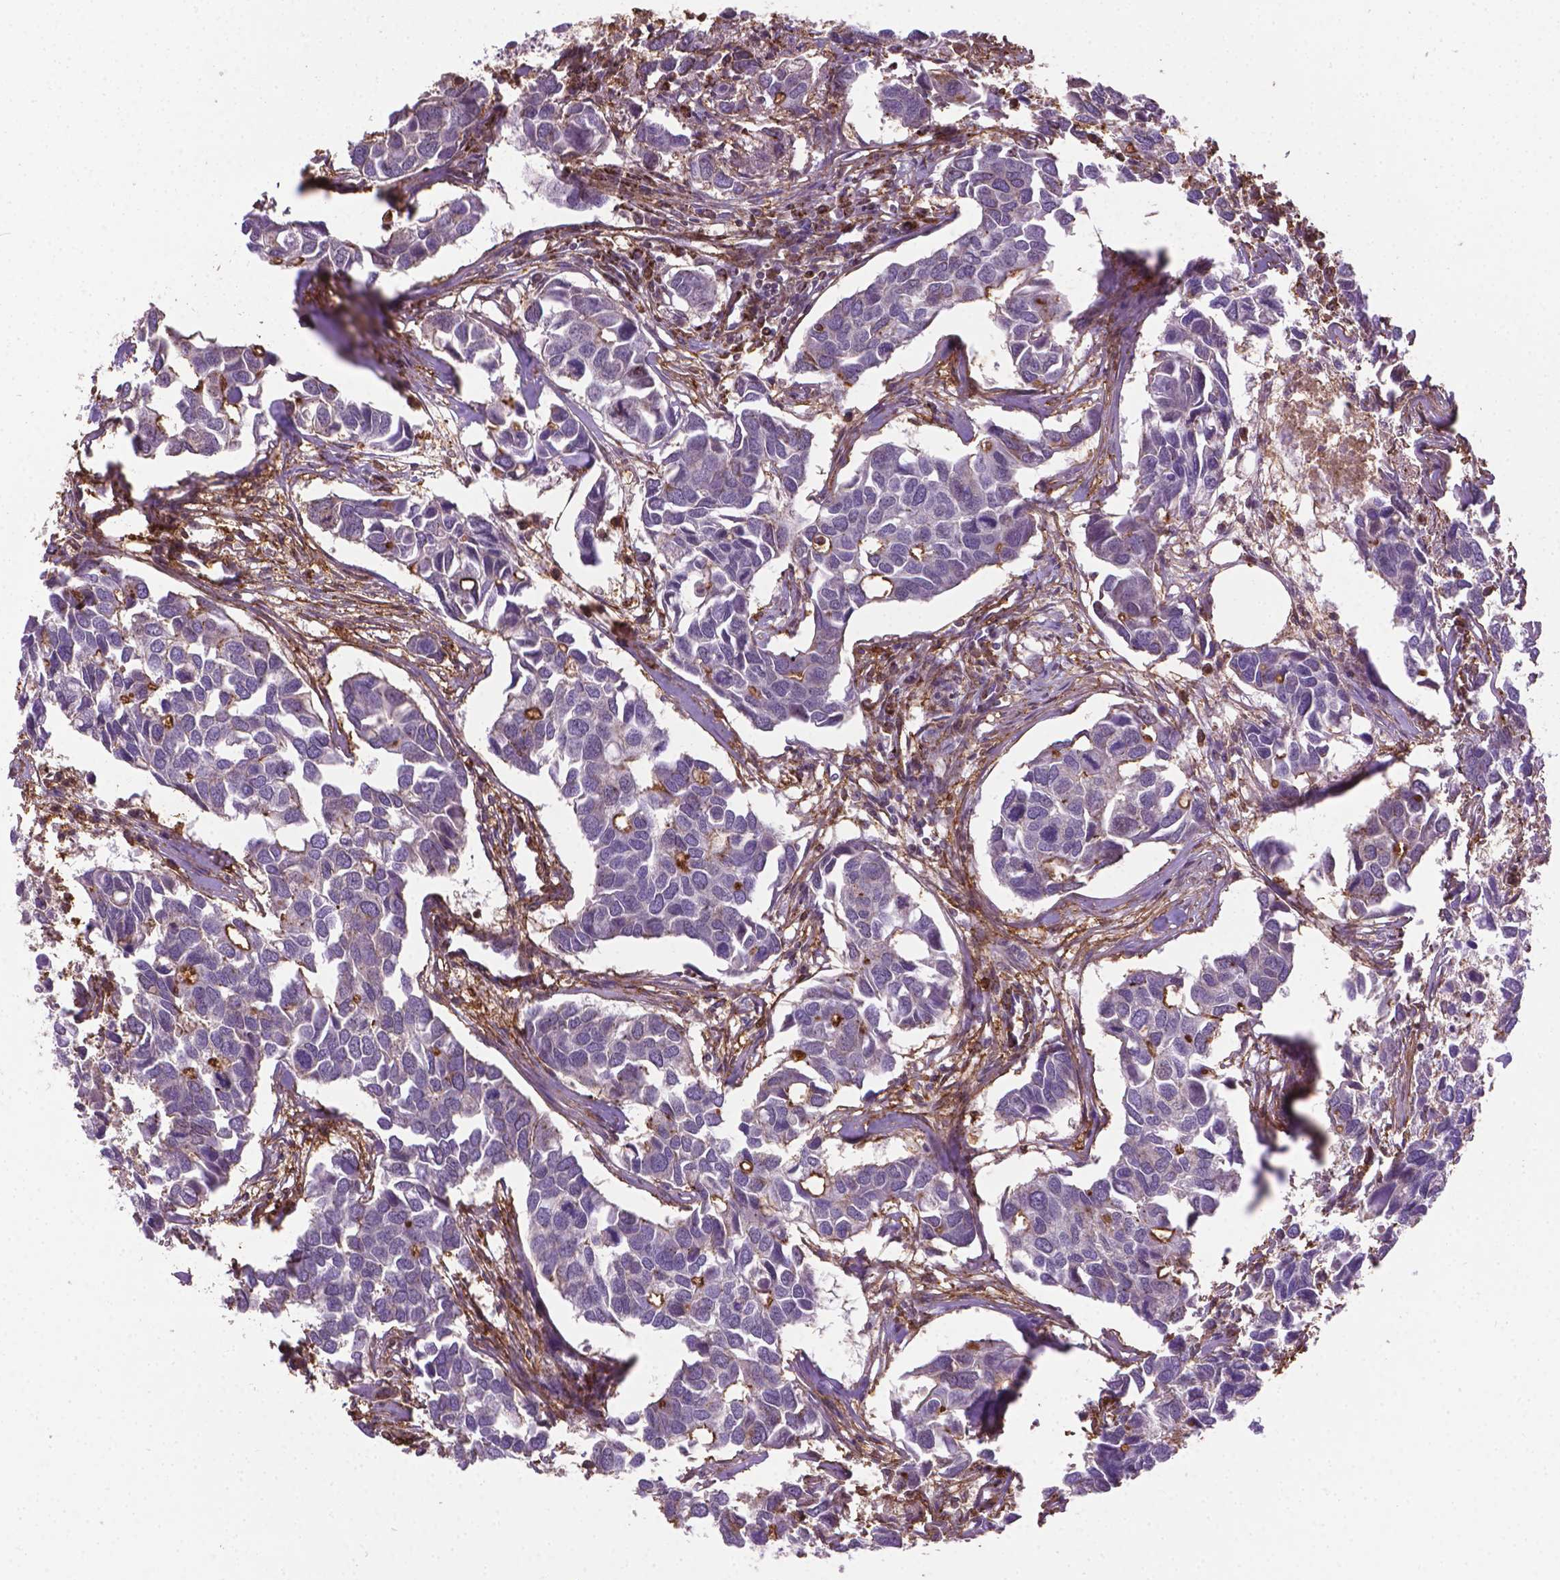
{"staining": {"intensity": "negative", "quantity": "none", "location": "none"}, "tissue": "breast cancer", "cell_type": "Tumor cells", "image_type": "cancer", "snomed": [{"axis": "morphology", "description": "Duct carcinoma"}, {"axis": "topography", "description": "Breast"}], "caption": "Tumor cells show no significant protein staining in breast cancer.", "gene": "ACAD10", "patient": {"sex": "female", "age": 83}}